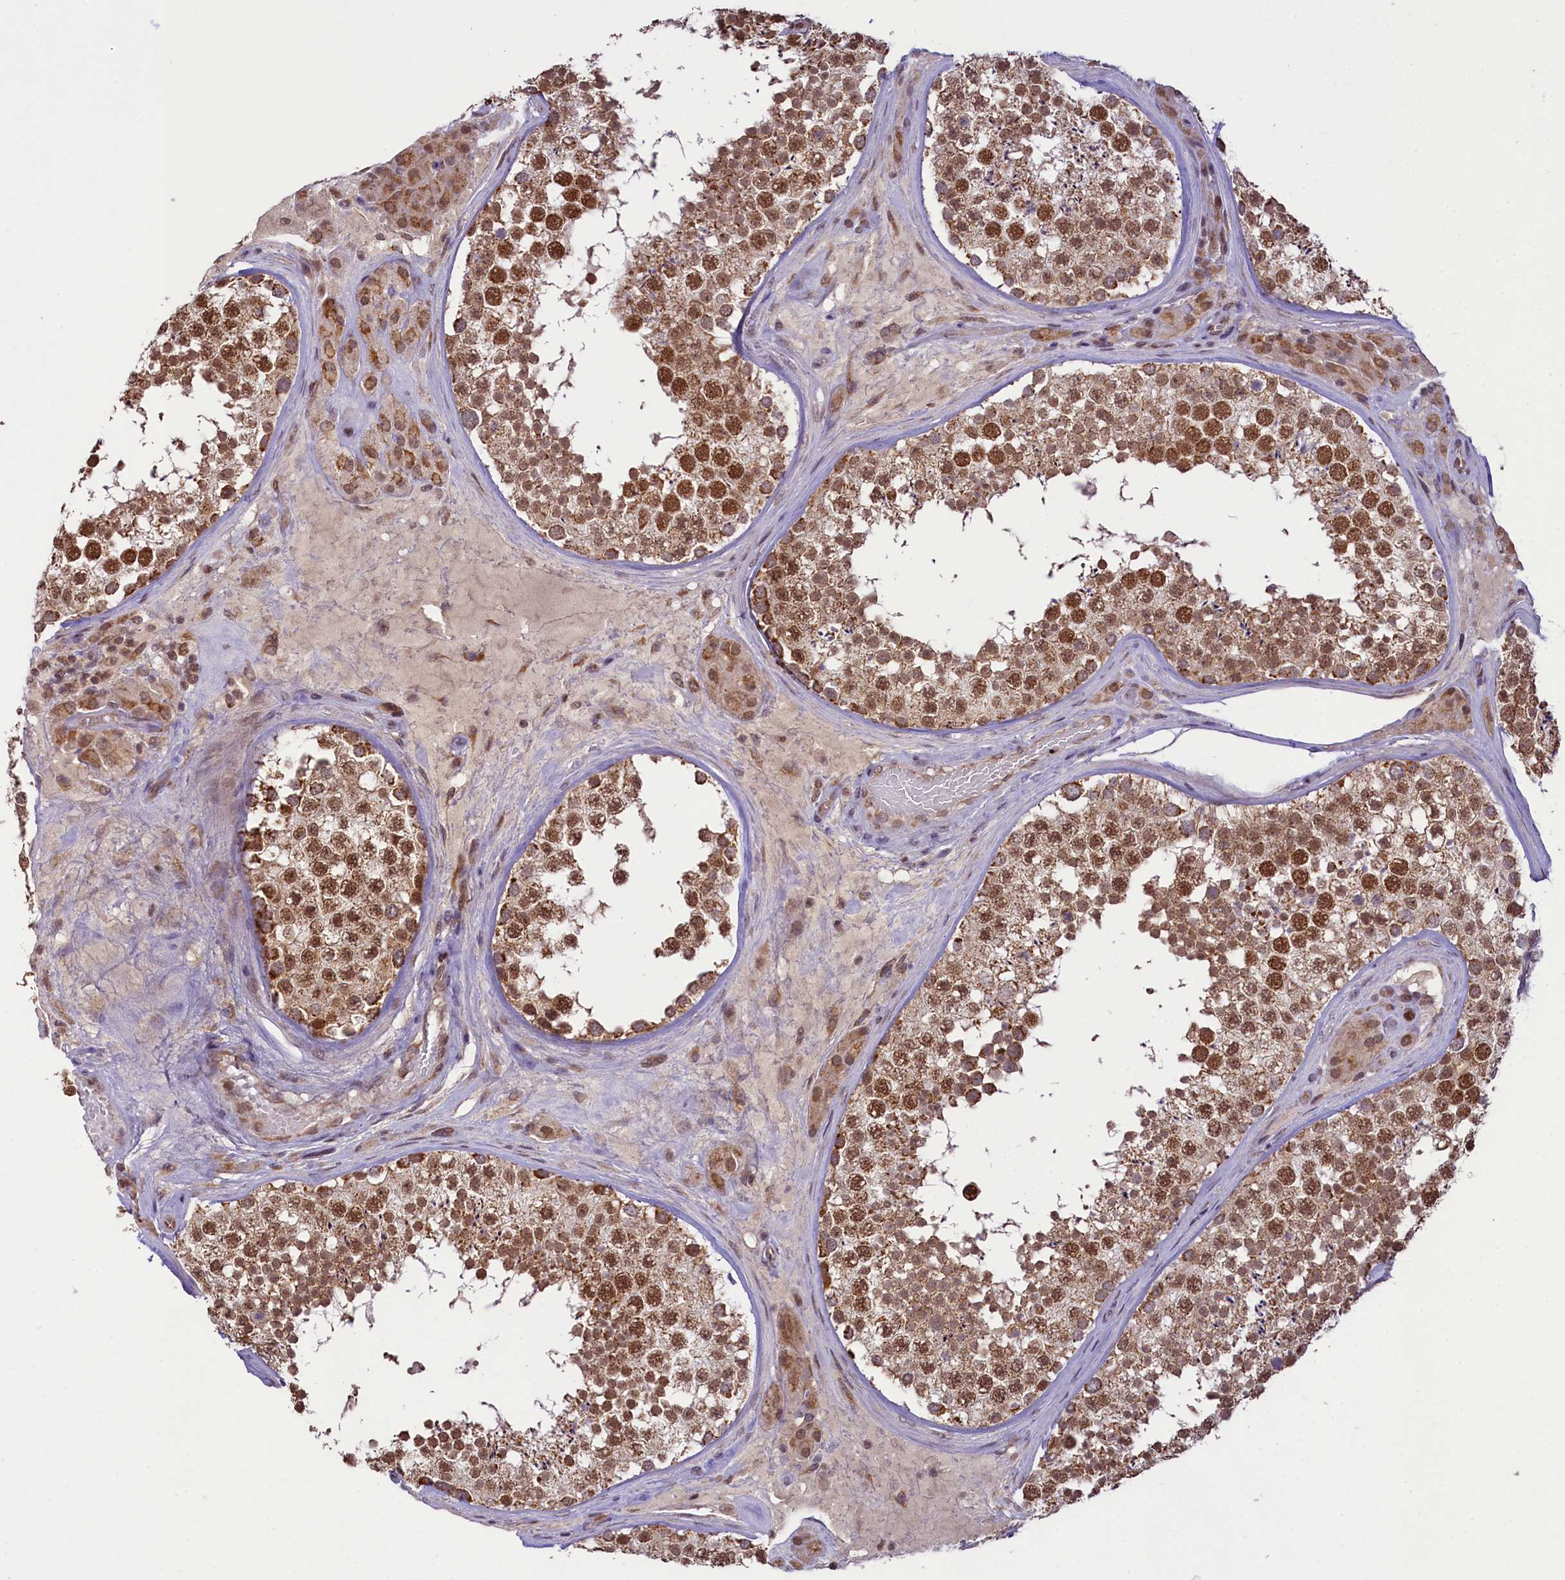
{"staining": {"intensity": "strong", "quantity": ">75%", "location": "nuclear"}, "tissue": "testis", "cell_type": "Cells in seminiferous ducts", "image_type": "normal", "snomed": [{"axis": "morphology", "description": "Normal tissue, NOS"}, {"axis": "topography", "description": "Testis"}], "caption": "The histopathology image demonstrates staining of normal testis, revealing strong nuclear protein expression (brown color) within cells in seminiferous ducts. (DAB (3,3'-diaminobenzidine) IHC with brightfield microscopy, high magnification).", "gene": "PAF1", "patient": {"sex": "male", "age": 46}}